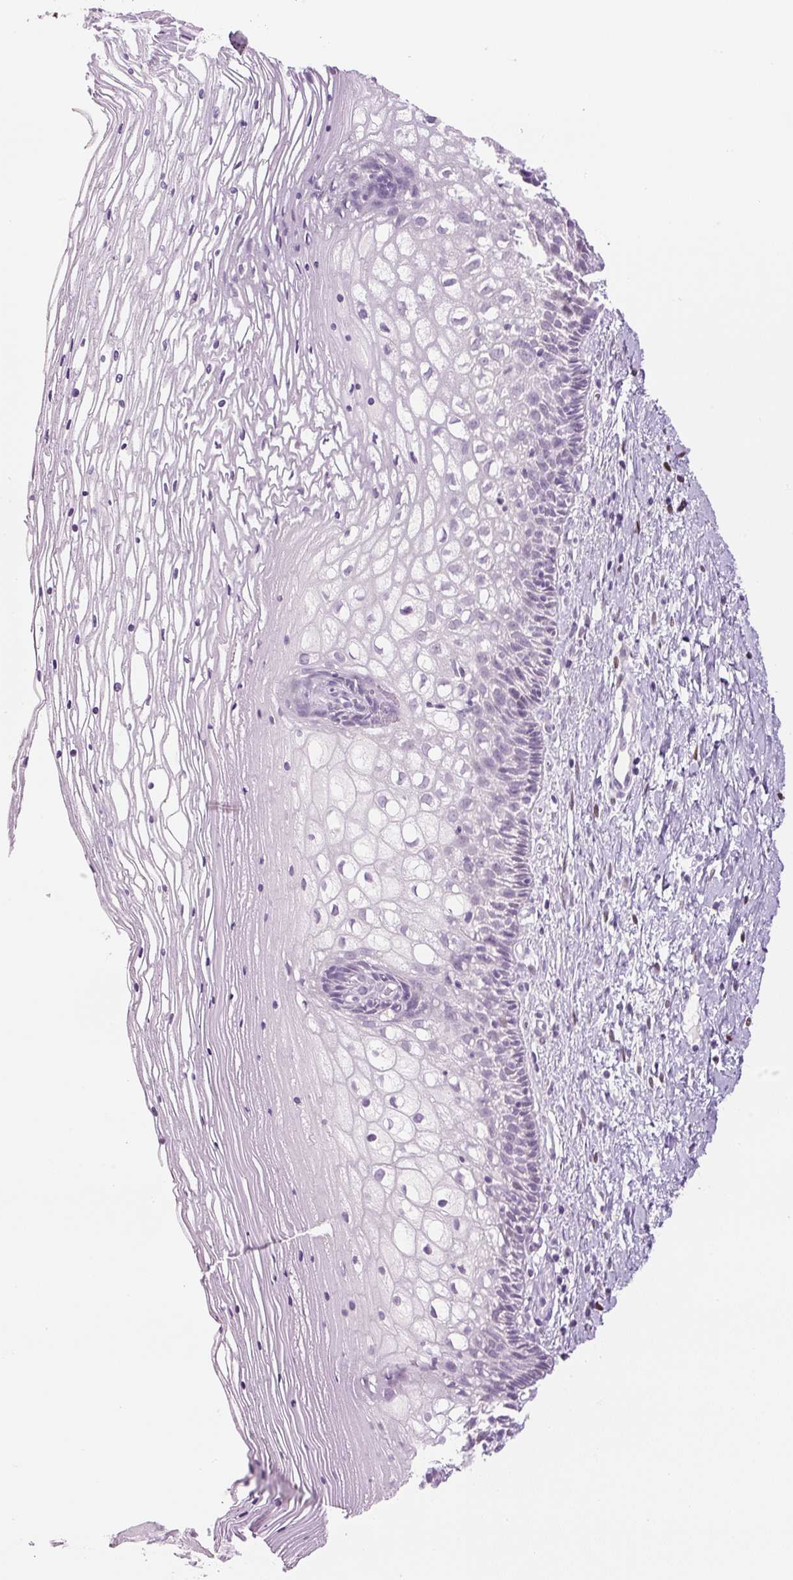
{"staining": {"intensity": "strong", "quantity": ">75%", "location": "nuclear"}, "tissue": "cervix", "cell_type": "Glandular cells", "image_type": "normal", "snomed": [{"axis": "morphology", "description": "Normal tissue, NOS"}, {"axis": "topography", "description": "Cervix"}], "caption": "Immunohistochemistry histopathology image of unremarkable cervix: human cervix stained using immunohistochemistry demonstrates high levels of strong protein expression localized specifically in the nuclear of glandular cells, appearing as a nuclear brown color.", "gene": "SIX1", "patient": {"sex": "female", "age": 36}}